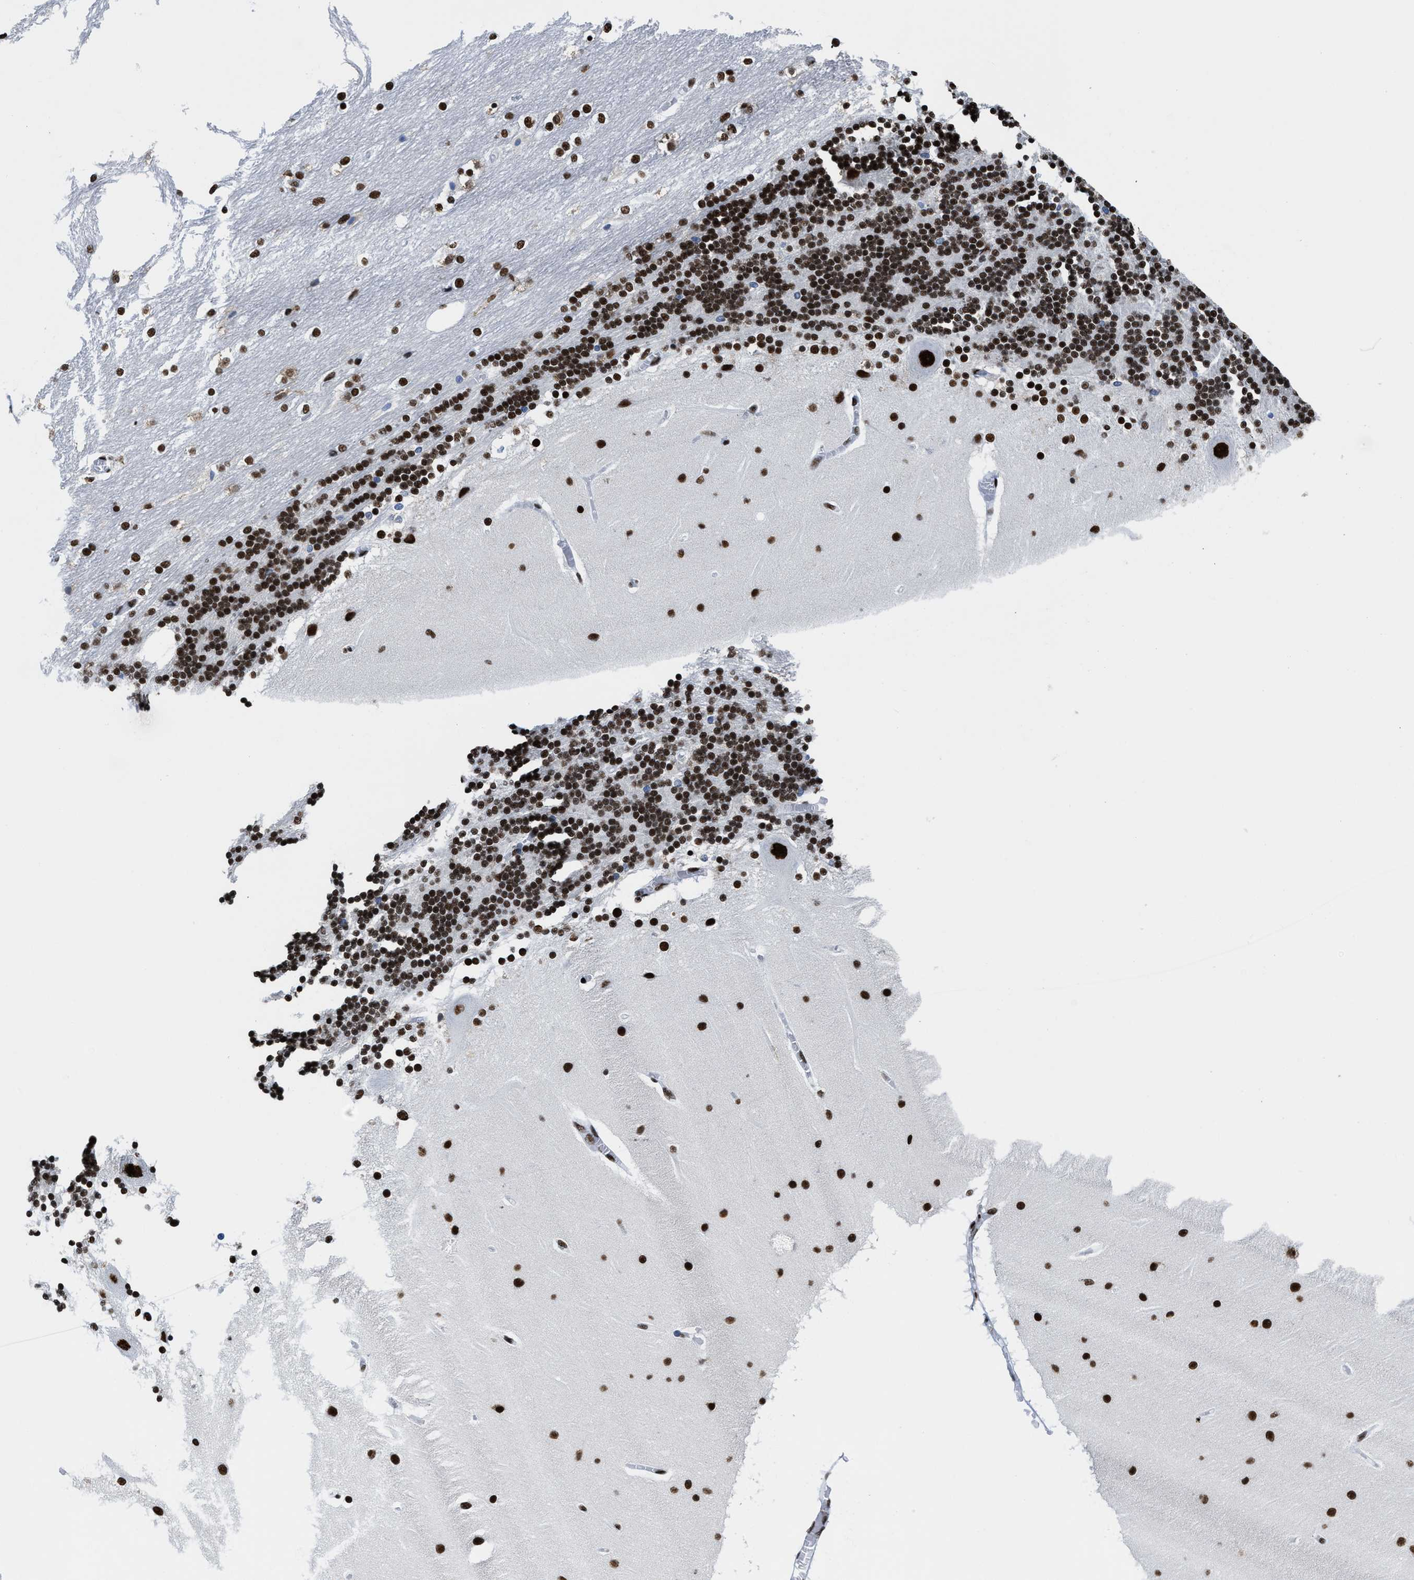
{"staining": {"intensity": "strong", "quantity": ">75%", "location": "nuclear"}, "tissue": "cerebellum", "cell_type": "Cells in granular layer", "image_type": "normal", "snomed": [{"axis": "morphology", "description": "Normal tissue, NOS"}, {"axis": "topography", "description": "Cerebellum"}], "caption": "A brown stain highlights strong nuclear expression of a protein in cells in granular layer of benign cerebellum. (DAB (3,3'-diaminobenzidine) IHC with brightfield microscopy, high magnification).", "gene": "SMARCC2", "patient": {"sex": "female", "age": 54}}